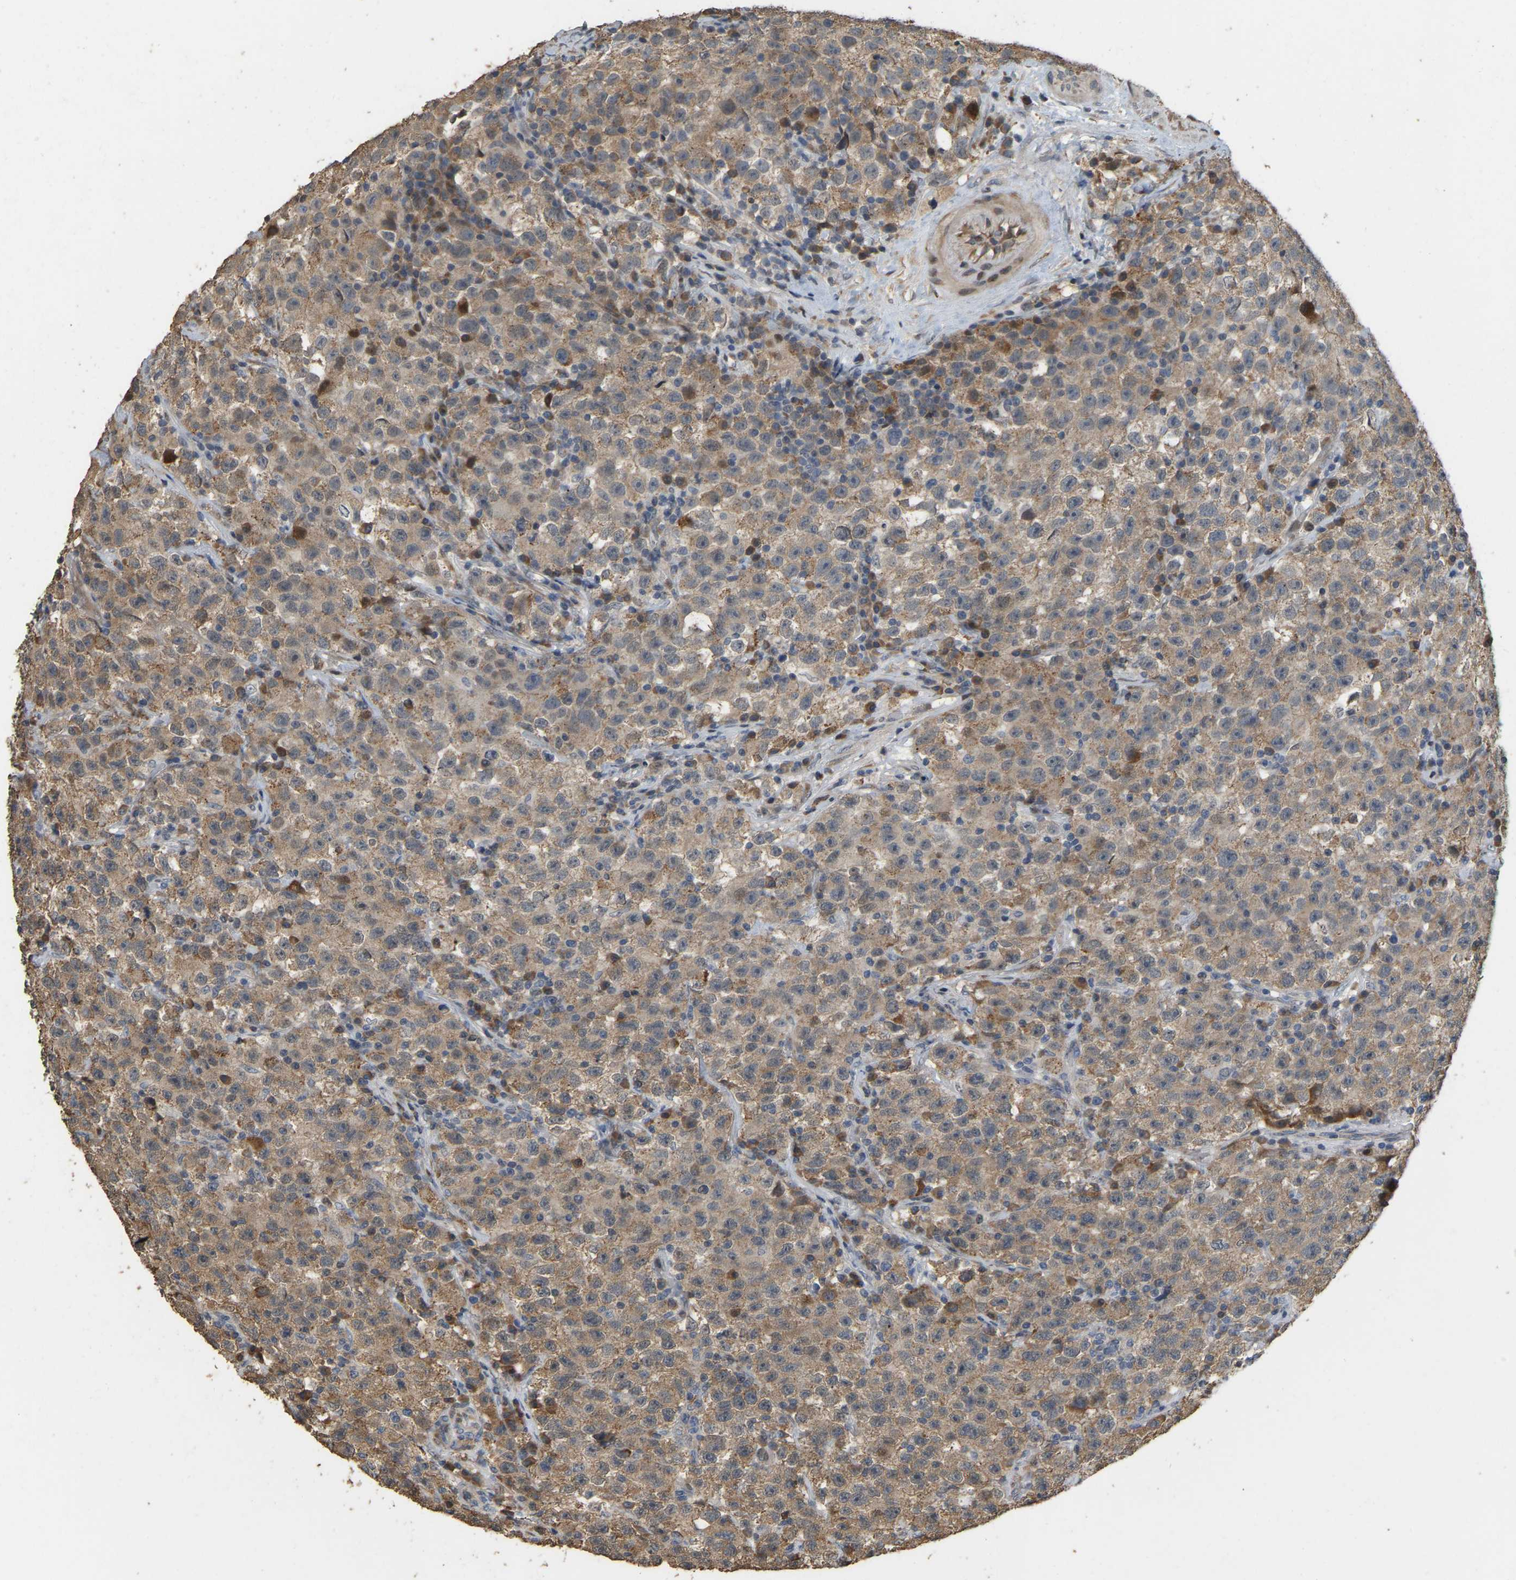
{"staining": {"intensity": "moderate", "quantity": ">75%", "location": "cytoplasmic/membranous"}, "tissue": "testis cancer", "cell_type": "Tumor cells", "image_type": "cancer", "snomed": [{"axis": "morphology", "description": "Seminoma, NOS"}, {"axis": "topography", "description": "Testis"}], "caption": "Moderate cytoplasmic/membranous expression is present in approximately >75% of tumor cells in testis seminoma.", "gene": "NCS1", "patient": {"sex": "male", "age": 22}}